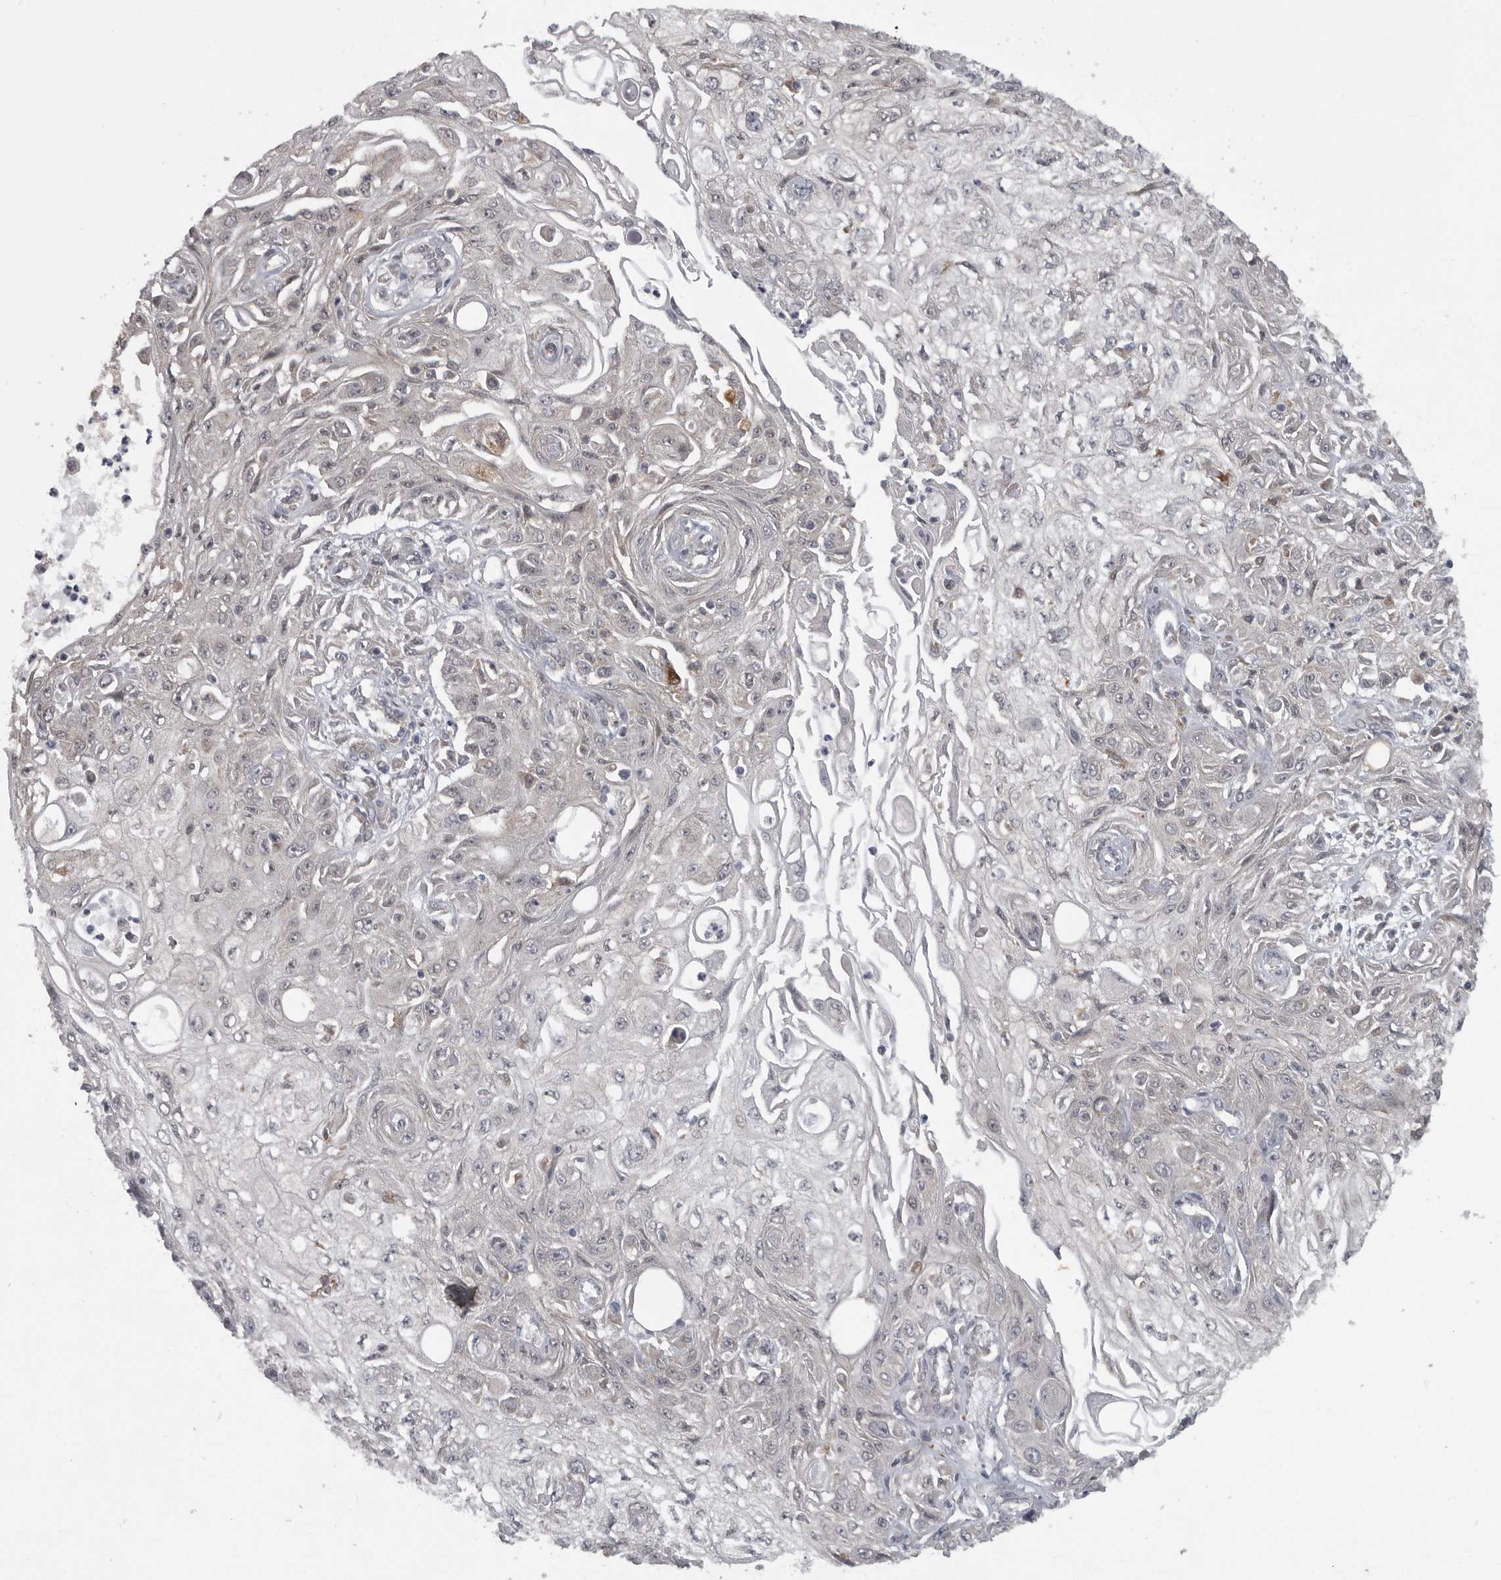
{"staining": {"intensity": "negative", "quantity": "none", "location": "none"}, "tissue": "skin cancer", "cell_type": "Tumor cells", "image_type": "cancer", "snomed": [{"axis": "morphology", "description": "Squamous cell carcinoma, NOS"}, {"axis": "morphology", "description": "Squamous cell carcinoma, metastatic, NOS"}, {"axis": "topography", "description": "Skin"}, {"axis": "topography", "description": "Lymph node"}], "caption": "Immunohistochemistry (IHC) micrograph of neoplastic tissue: human skin squamous cell carcinoma stained with DAB (3,3'-diaminobenzidine) shows no significant protein staining in tumor cells.", "gene": "PPP1R9A", "patient": {"sex": "male", "age": 75}}